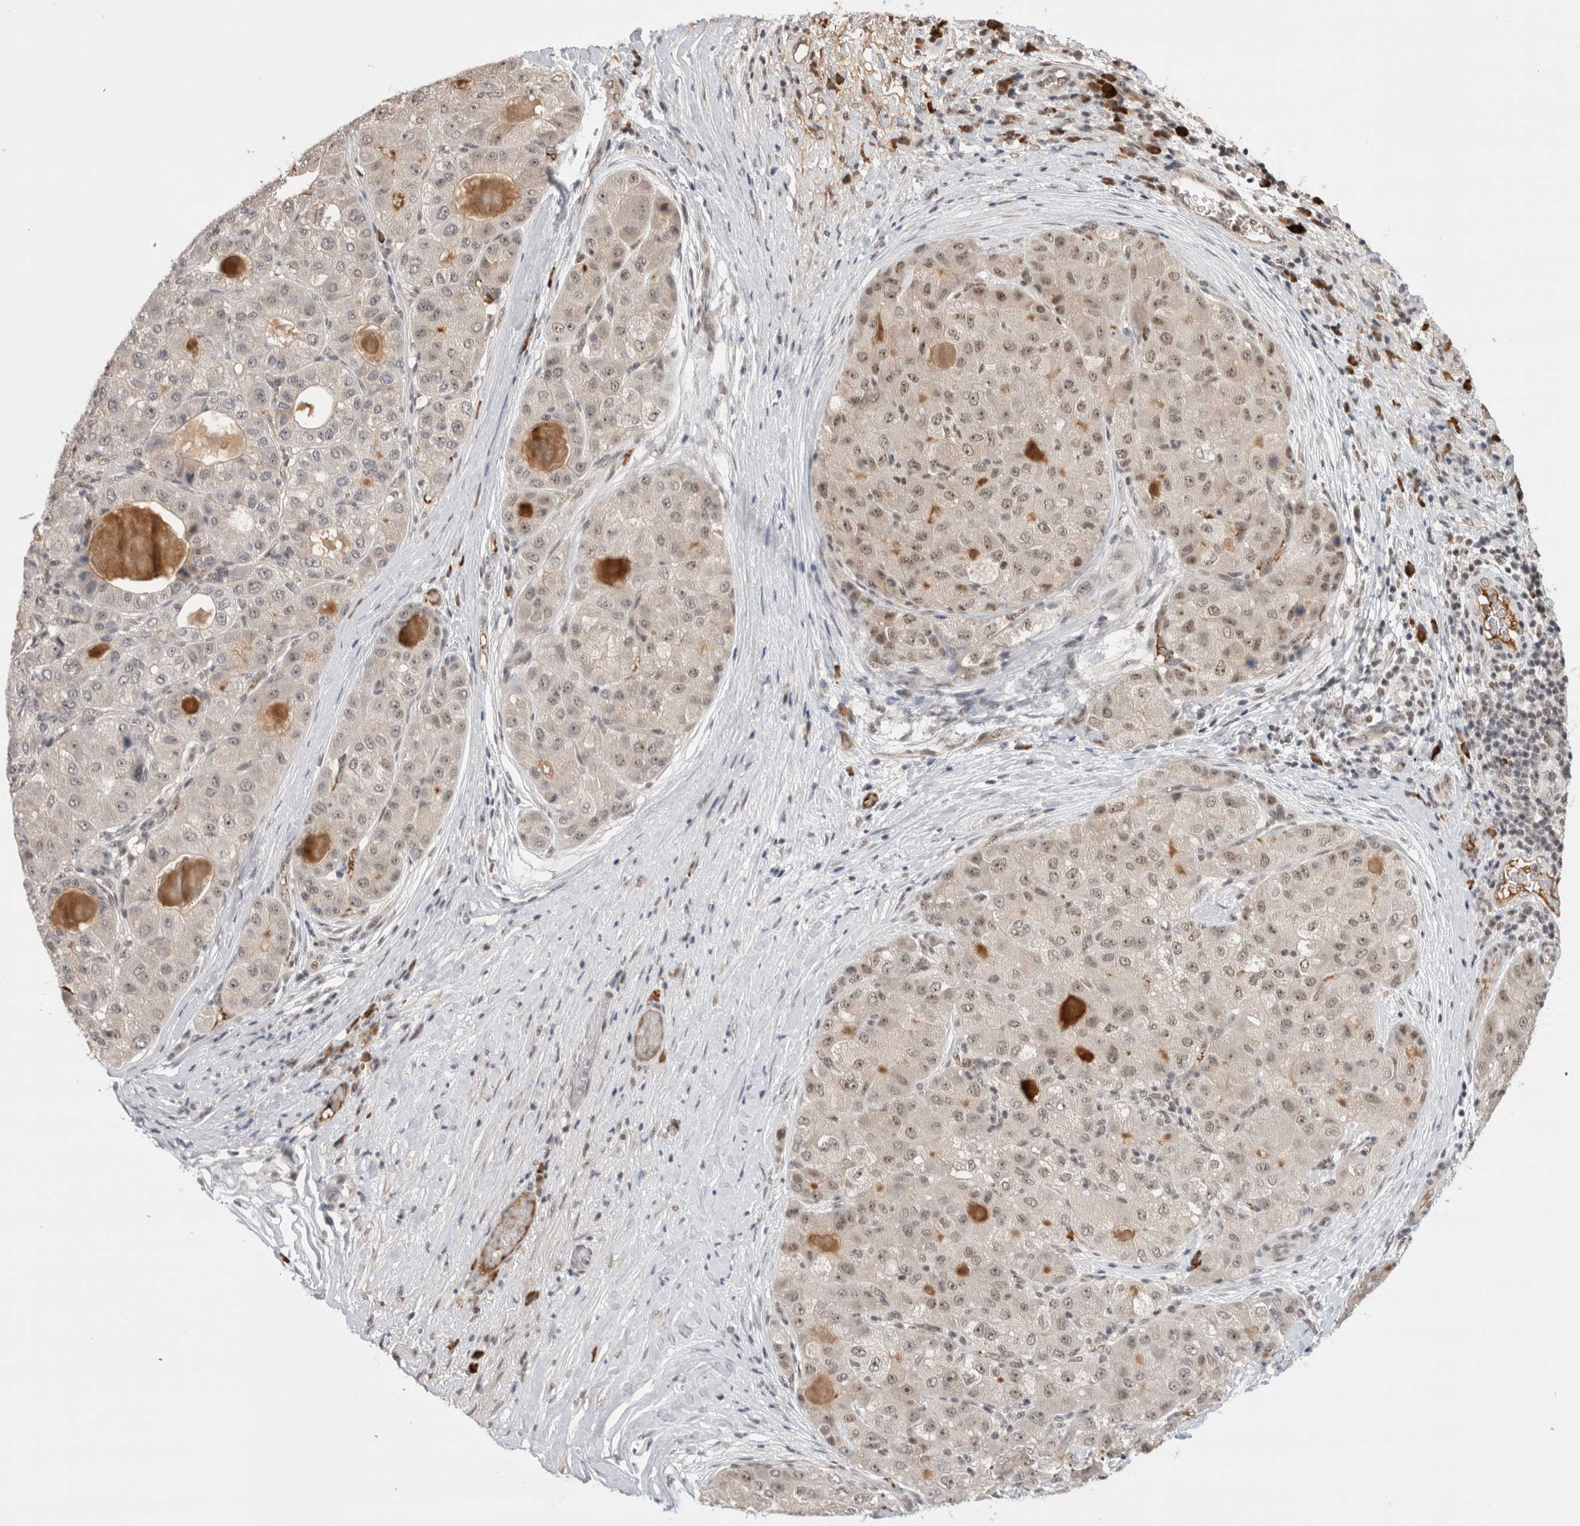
{"staining": {"intensity": "moderate", "quantity": "25%-75%", "location": "nuclear"}, "tissue": "liver cancer", "cell_type": "Tumor cells", "image_type": "cancer", "snomed": [{"axis": "morphology", "description": "Carcinoma, Hepatocellular, NOS"}, {"axis": "topography", "description": "Liver"}], "caption": "Protein expression analysis of human liver cancer (hepatocellular carcinoma) reveals moderate nuclear positivity in about 25%-75% of tumor cells.", "gene": "ZNF24", "patient": {"sex": "male", "age": 80}}